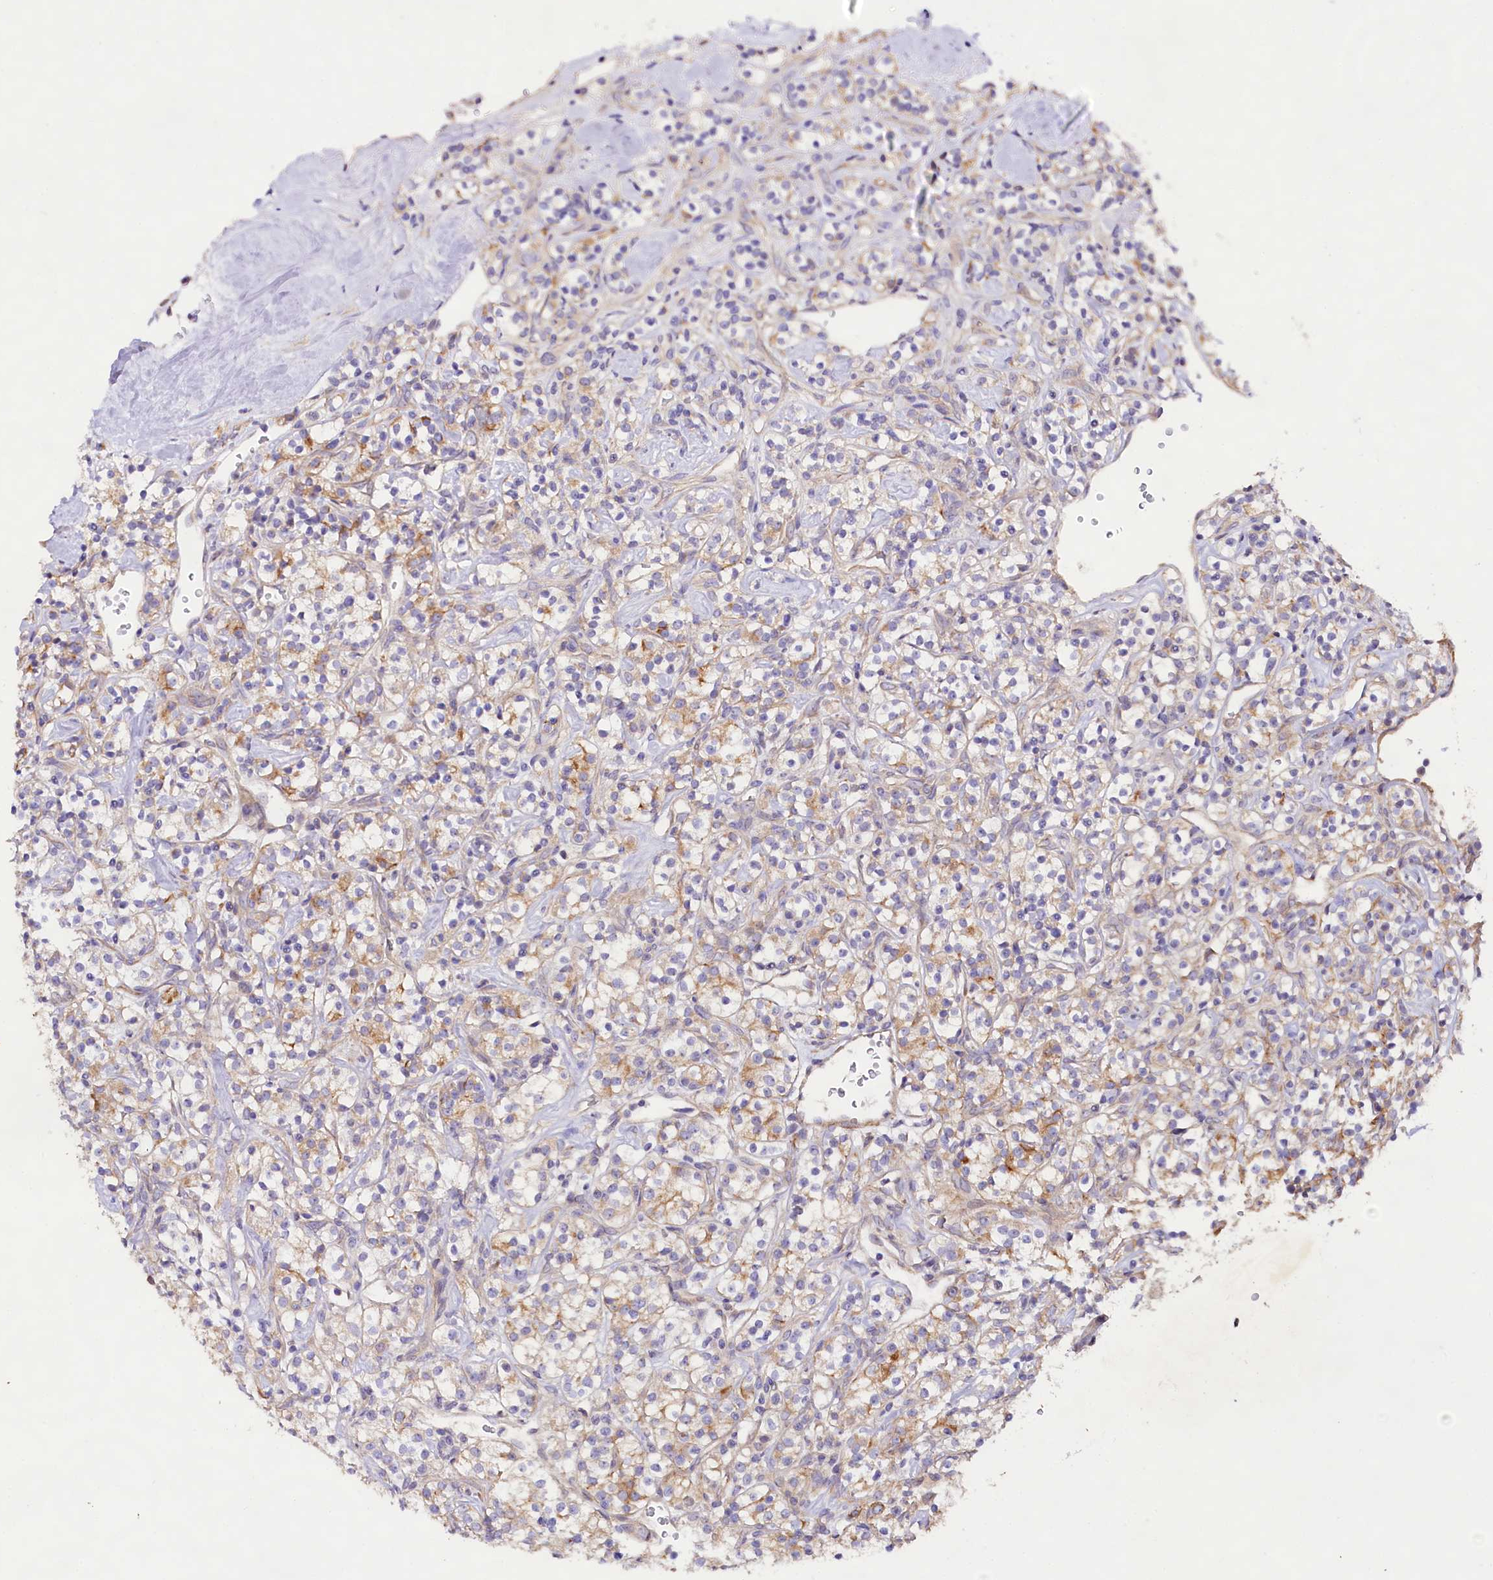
{"staining": {"intensity": "weak", "quantity": "25%-75%", "location": "cytoplasmic/membranous"}, "tissue": "renal cancer", "cell_type": "Tumor cells", "image_type": "cancer", "snomed": [{"axis": "morphology", "description": "Adenocarcinoma, NOS"}, {"axis": "topography", "description": "Kidney"}], "caption": "Immunohistochemical staining of renal cancer (adenocarcinoma) displays weak cytoplasmic/membranous protein expression in about 25%-75% of tumor cells. (Stains: DAB in brown, nuclei in blue, Microscopy: brightfield microscopy at high magnification).", "gene": "VPS11", "patient": {"sex": "male", "age": 77}}